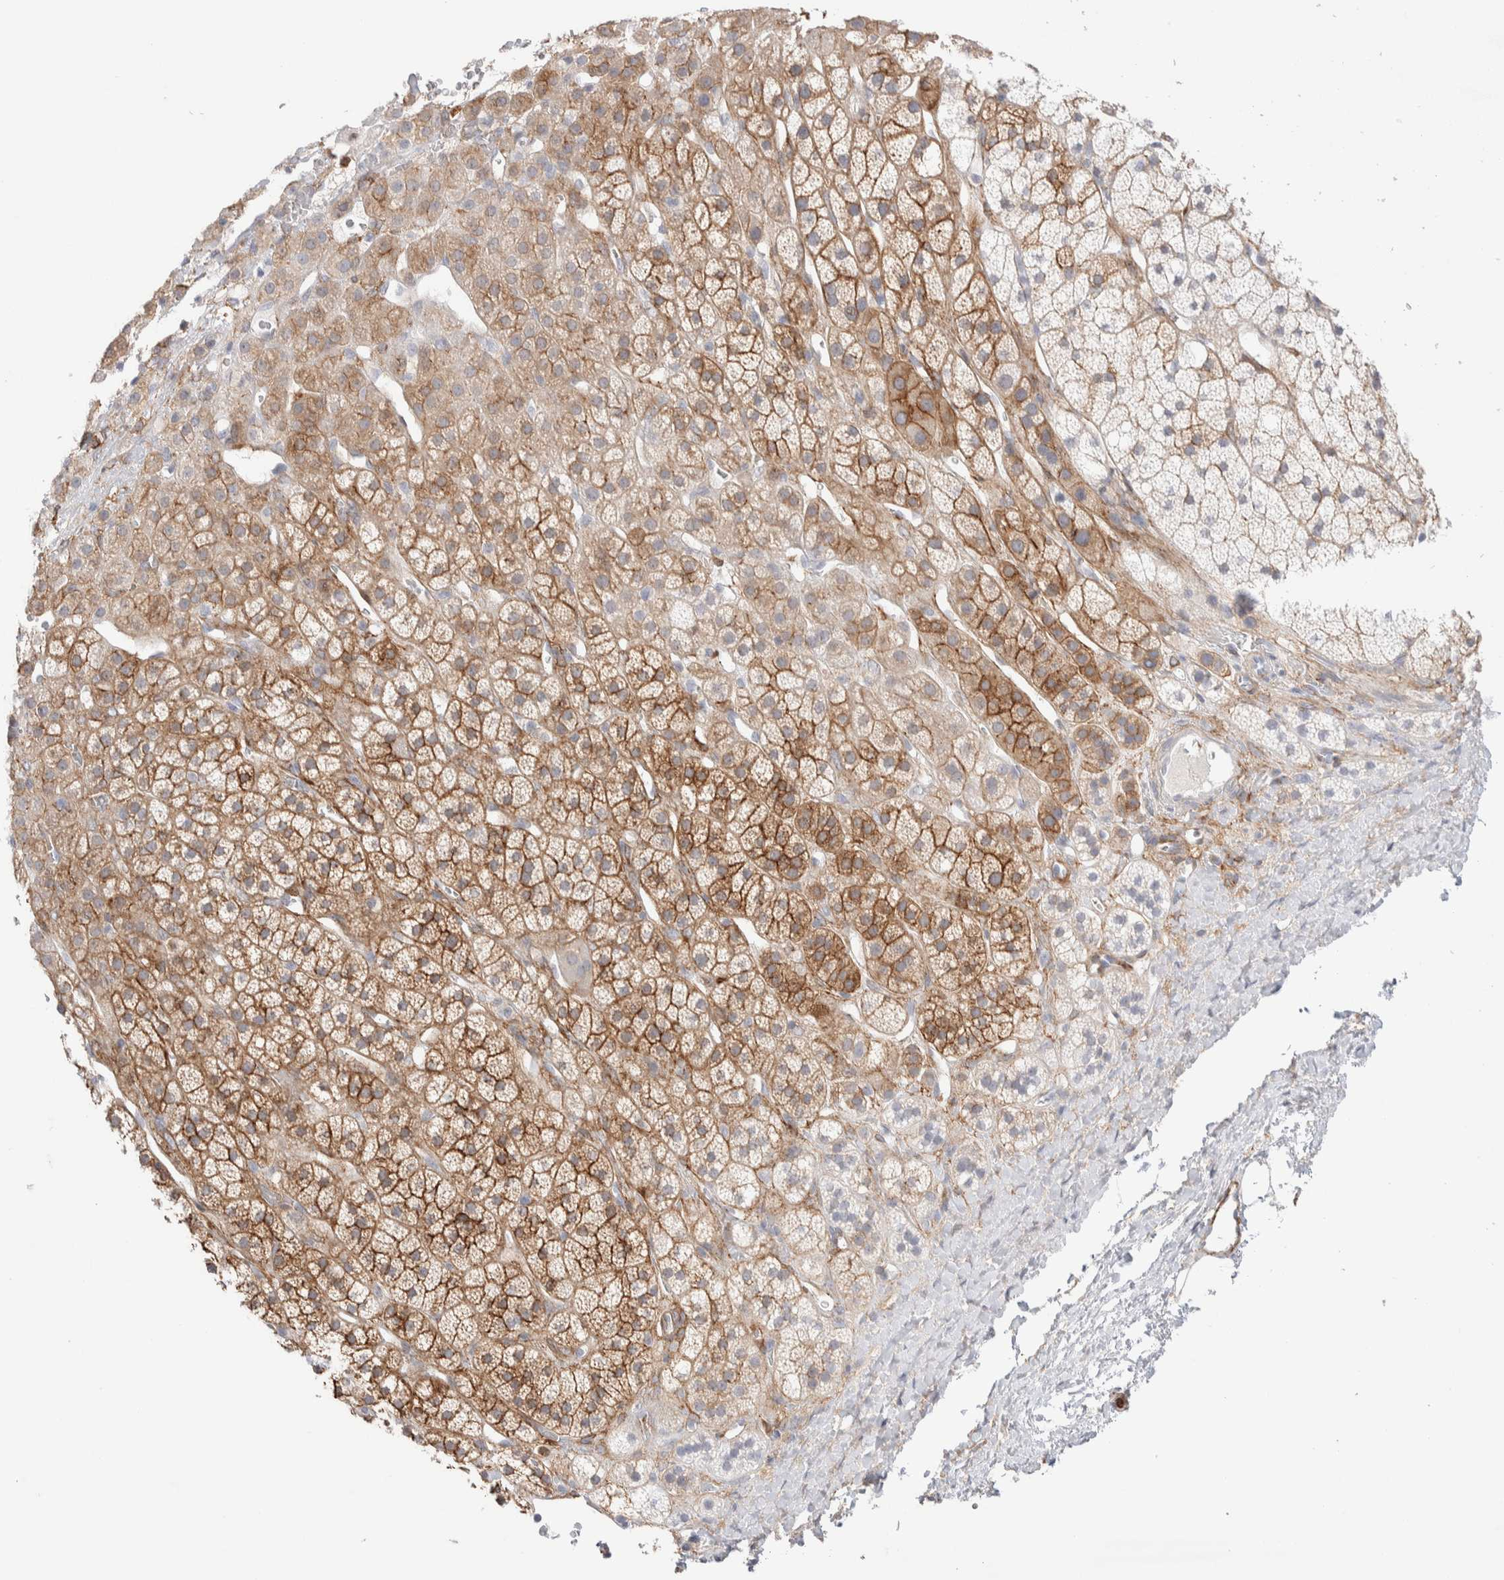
{"staining": {"intensity": "moderate", "quantity": ">75%", "location": "cytoplasmic/membranous"}, "tissue": "adrenal gland", "cell_type": "Glandular cells", "image_type": "normal", "snomed": [{"axis": "morphology", "description": "Normal tissue, NOS"}, {"axis": "topography", "description": "Adrenal gland"}], "caption": "Adrenal gland stained with DAB (3,3'-diaminobenzidine) immunohistochemistry displays medium levels of moderate cytoplasmic/membranous positivity in about >75% of glandular cells. (IHC, brightfield microscopy, high magnification).", "gene": "SEPTIN4", "patient": {"sex": "male", "age": 56}}